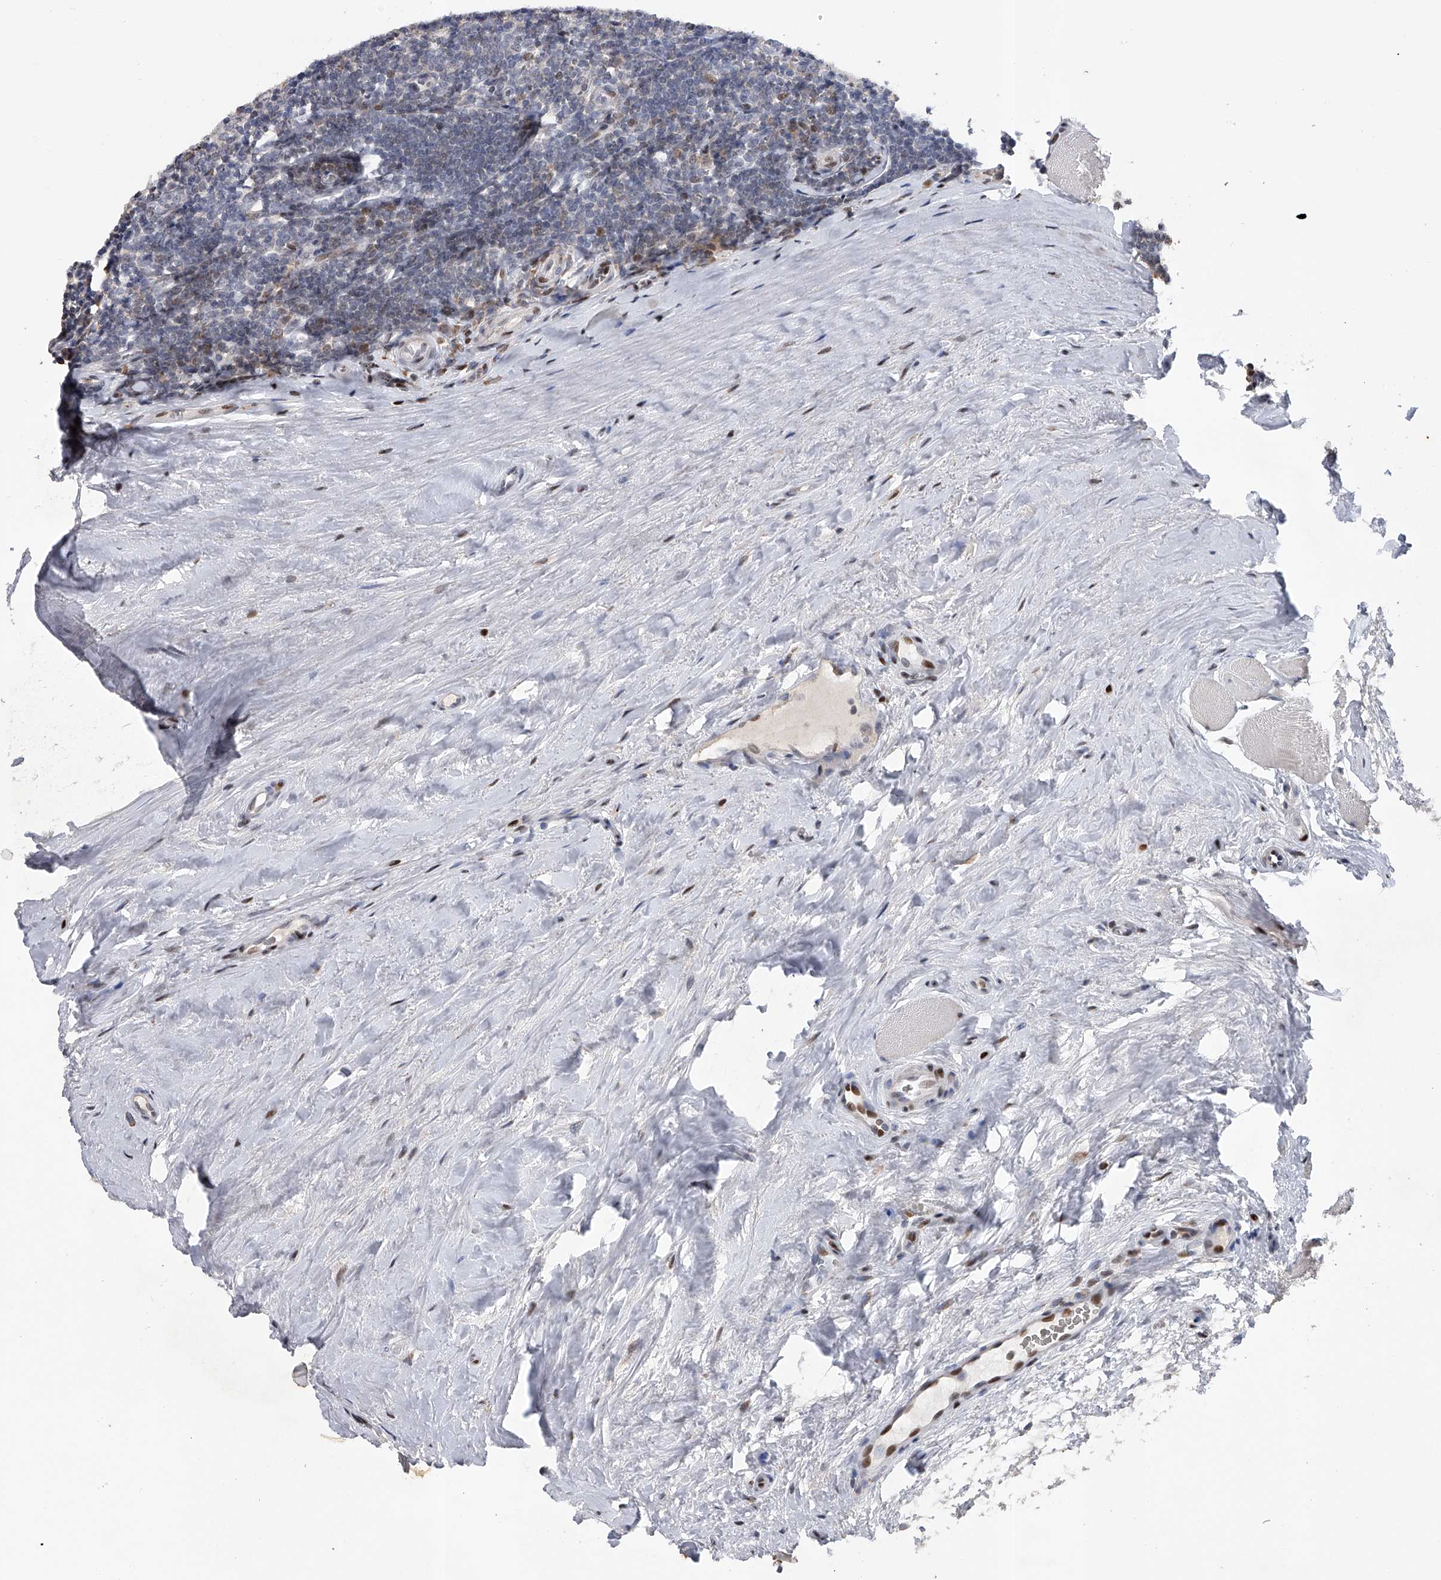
{"staining": {"intensity": "negative", "quantity": "none", "location": "none"}, "tissue": "tonsil", "cell_type": "Germinal center cells", "image_type": "normal", "snomed": [{"axis": "morphology", "description": "Normal tissue, NOS"}, {"axis": "topography", "description": "Tonsil"}], "caption": "The photomicrograph reveals no staining of germinal center cells in unremarkable tonsil.", "gene": "RWDD2A", "patient": {"sex": "male", "age": 27}}